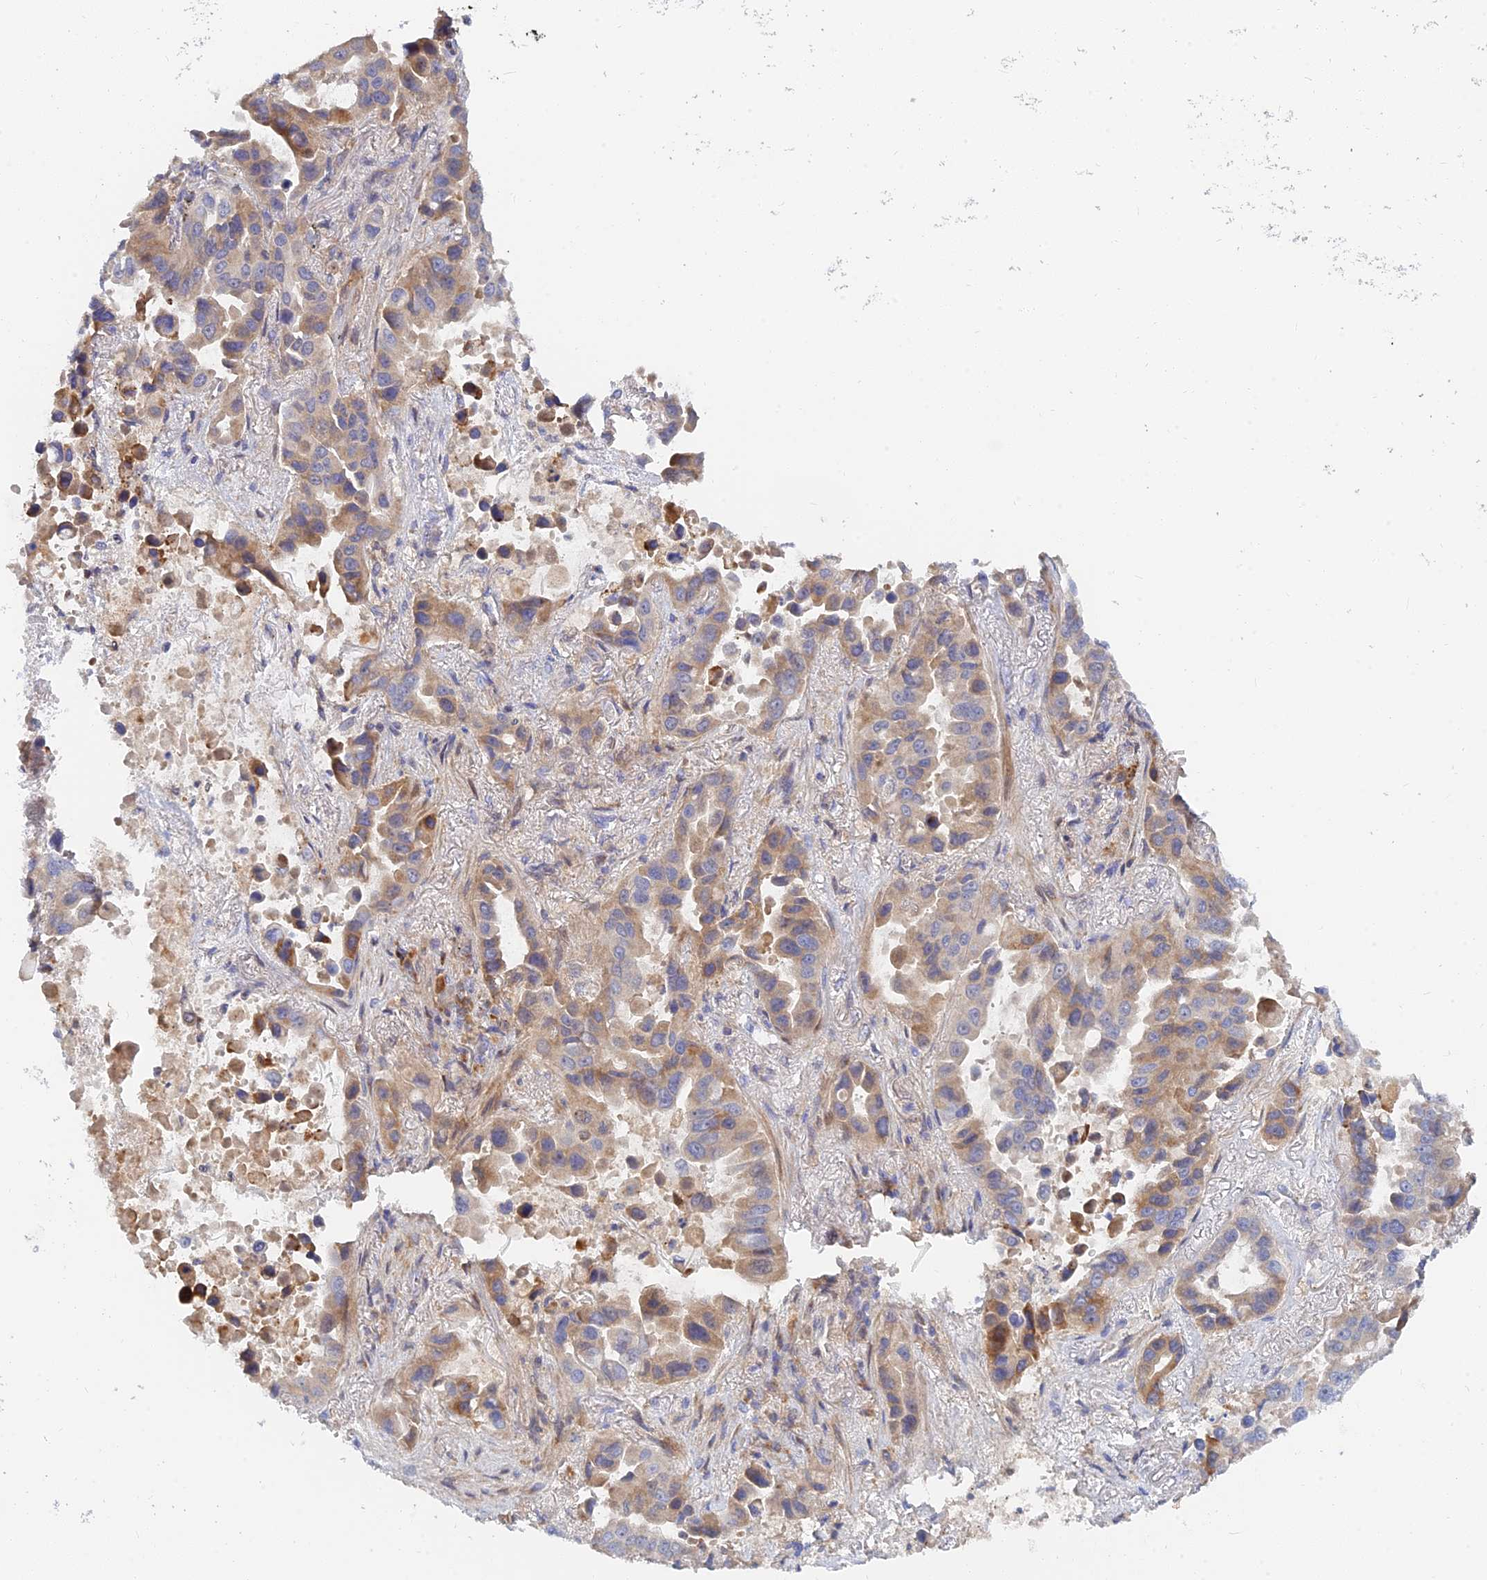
{"staining": {"intensity": "moderate", "quantity": "<25%", "location": "cytoplasmic/membranous"}, "tissue": "lung cancer", "cell_type": "Tumor cells", "image_type": "cancer", "snomed": [{"axis": "morphology", "description": "Adenocarcinoma, NOS"}, {"axis": "topography", "description": "Lung"}], "caption": "High-power microscopy captured an IHC histopathology image of lung cancer, revealing moderate cytoplasmic/membranous positivity in approximately <25% of tumor cells. (Brightfield microscopy of DAB IHC at high magnification).", "gene": "SPATA5L1", "patient": {"sex": "male", "age": 64}}